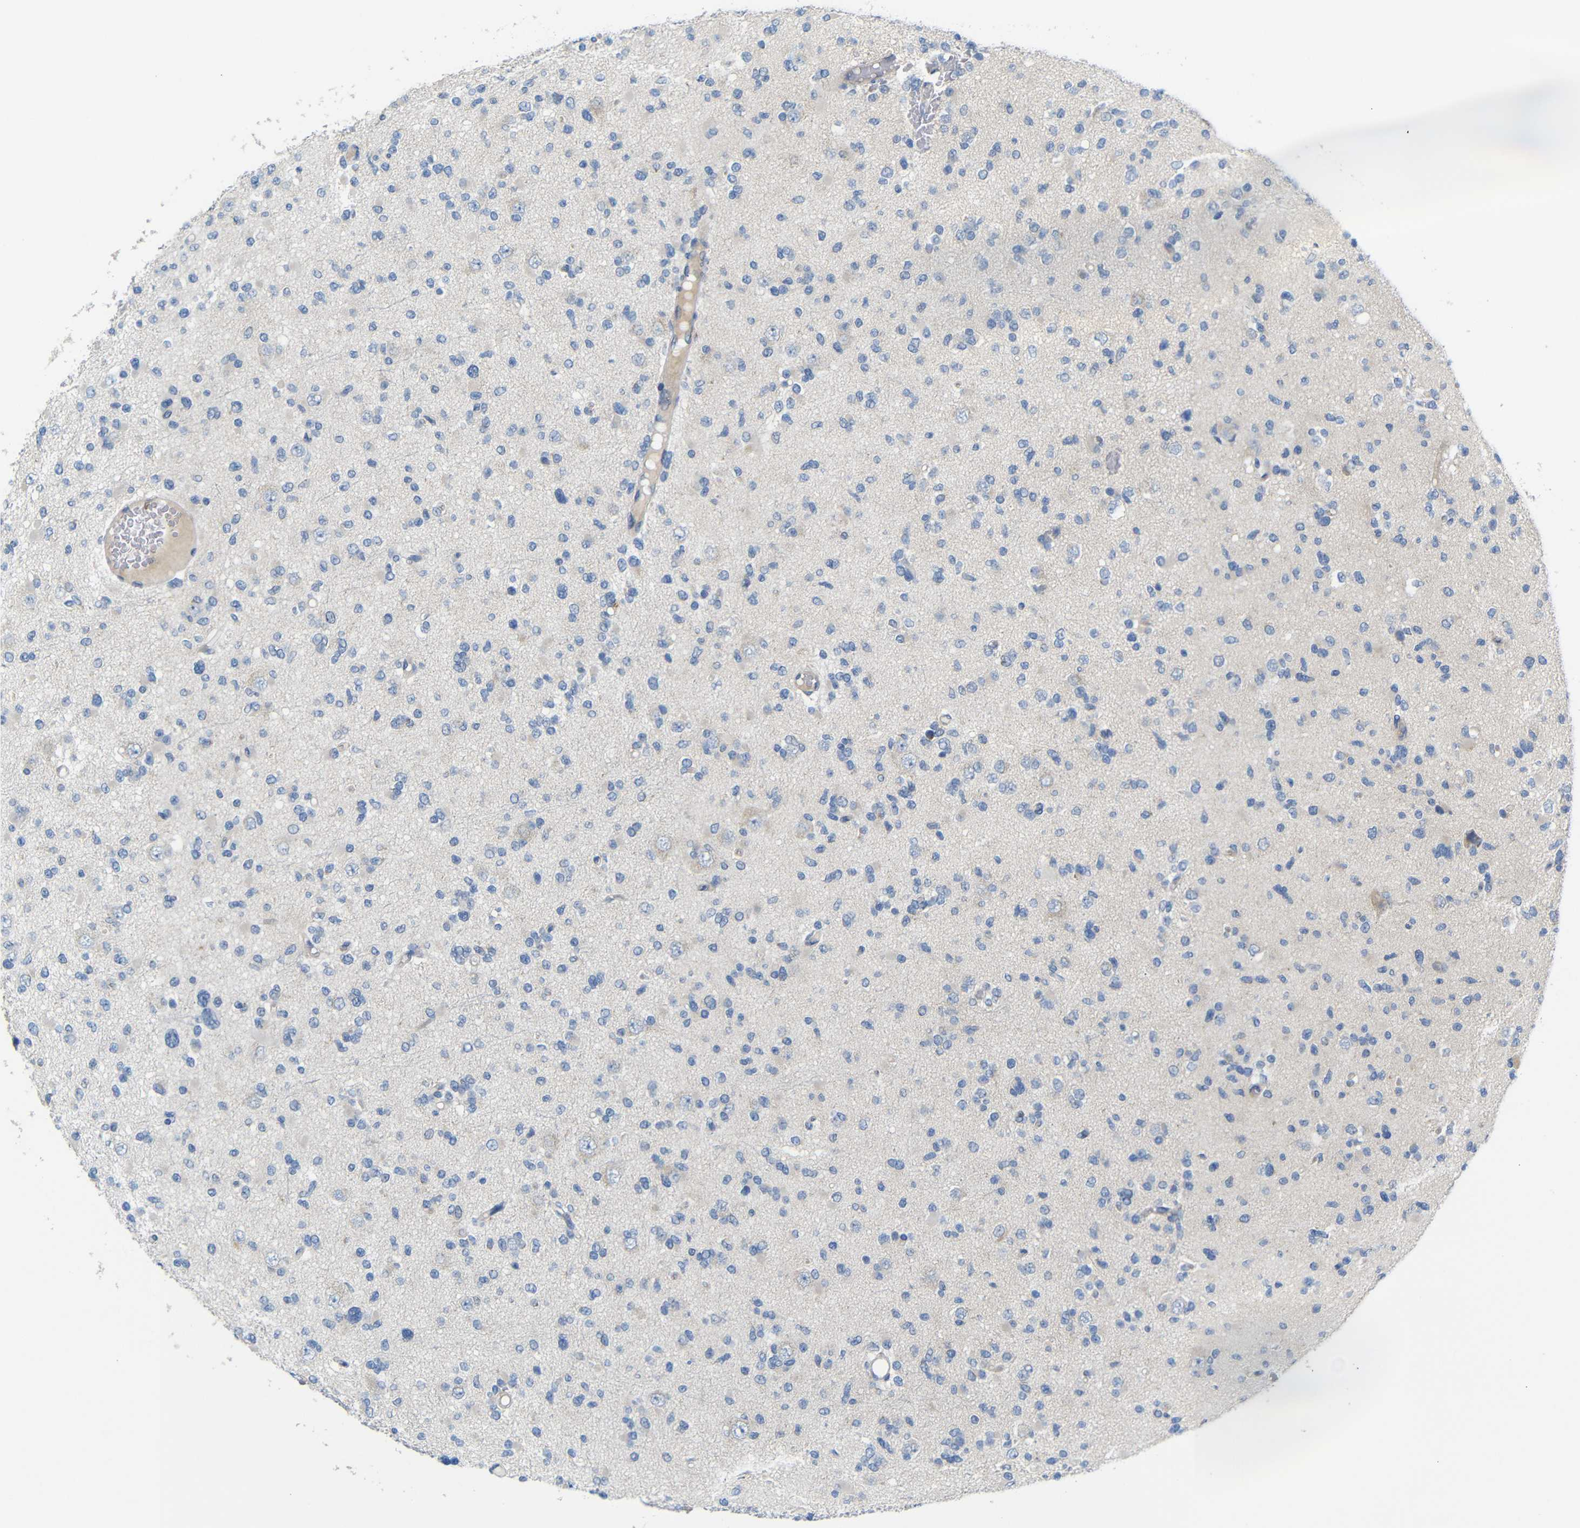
{"staining": {"intensity": "negative", "quantity": "none", "location": "none"}, "tissue": "glioma", "cell_type": "Tumor cells", "image_type": "cancer", "snomed": [{"axis": "morphology", "description": "Glioma, malignant, Low grade"}, {"axis": "topography", "description": "Brain"}], "caption": "Immunohistochemistry histopathology image of neoplastic tissue: human glioma stained with DAB (3,3'-diaminobenzidine) shows no significant protein staining in tumor cells. The staining is performed using DAB (3,3'-diaminobenzidine) brown chromogen with nuclei counter-stained in using hematoxylin.", "gene": "TBC1D32", "patient": {"sex": "female", "age": 22}}